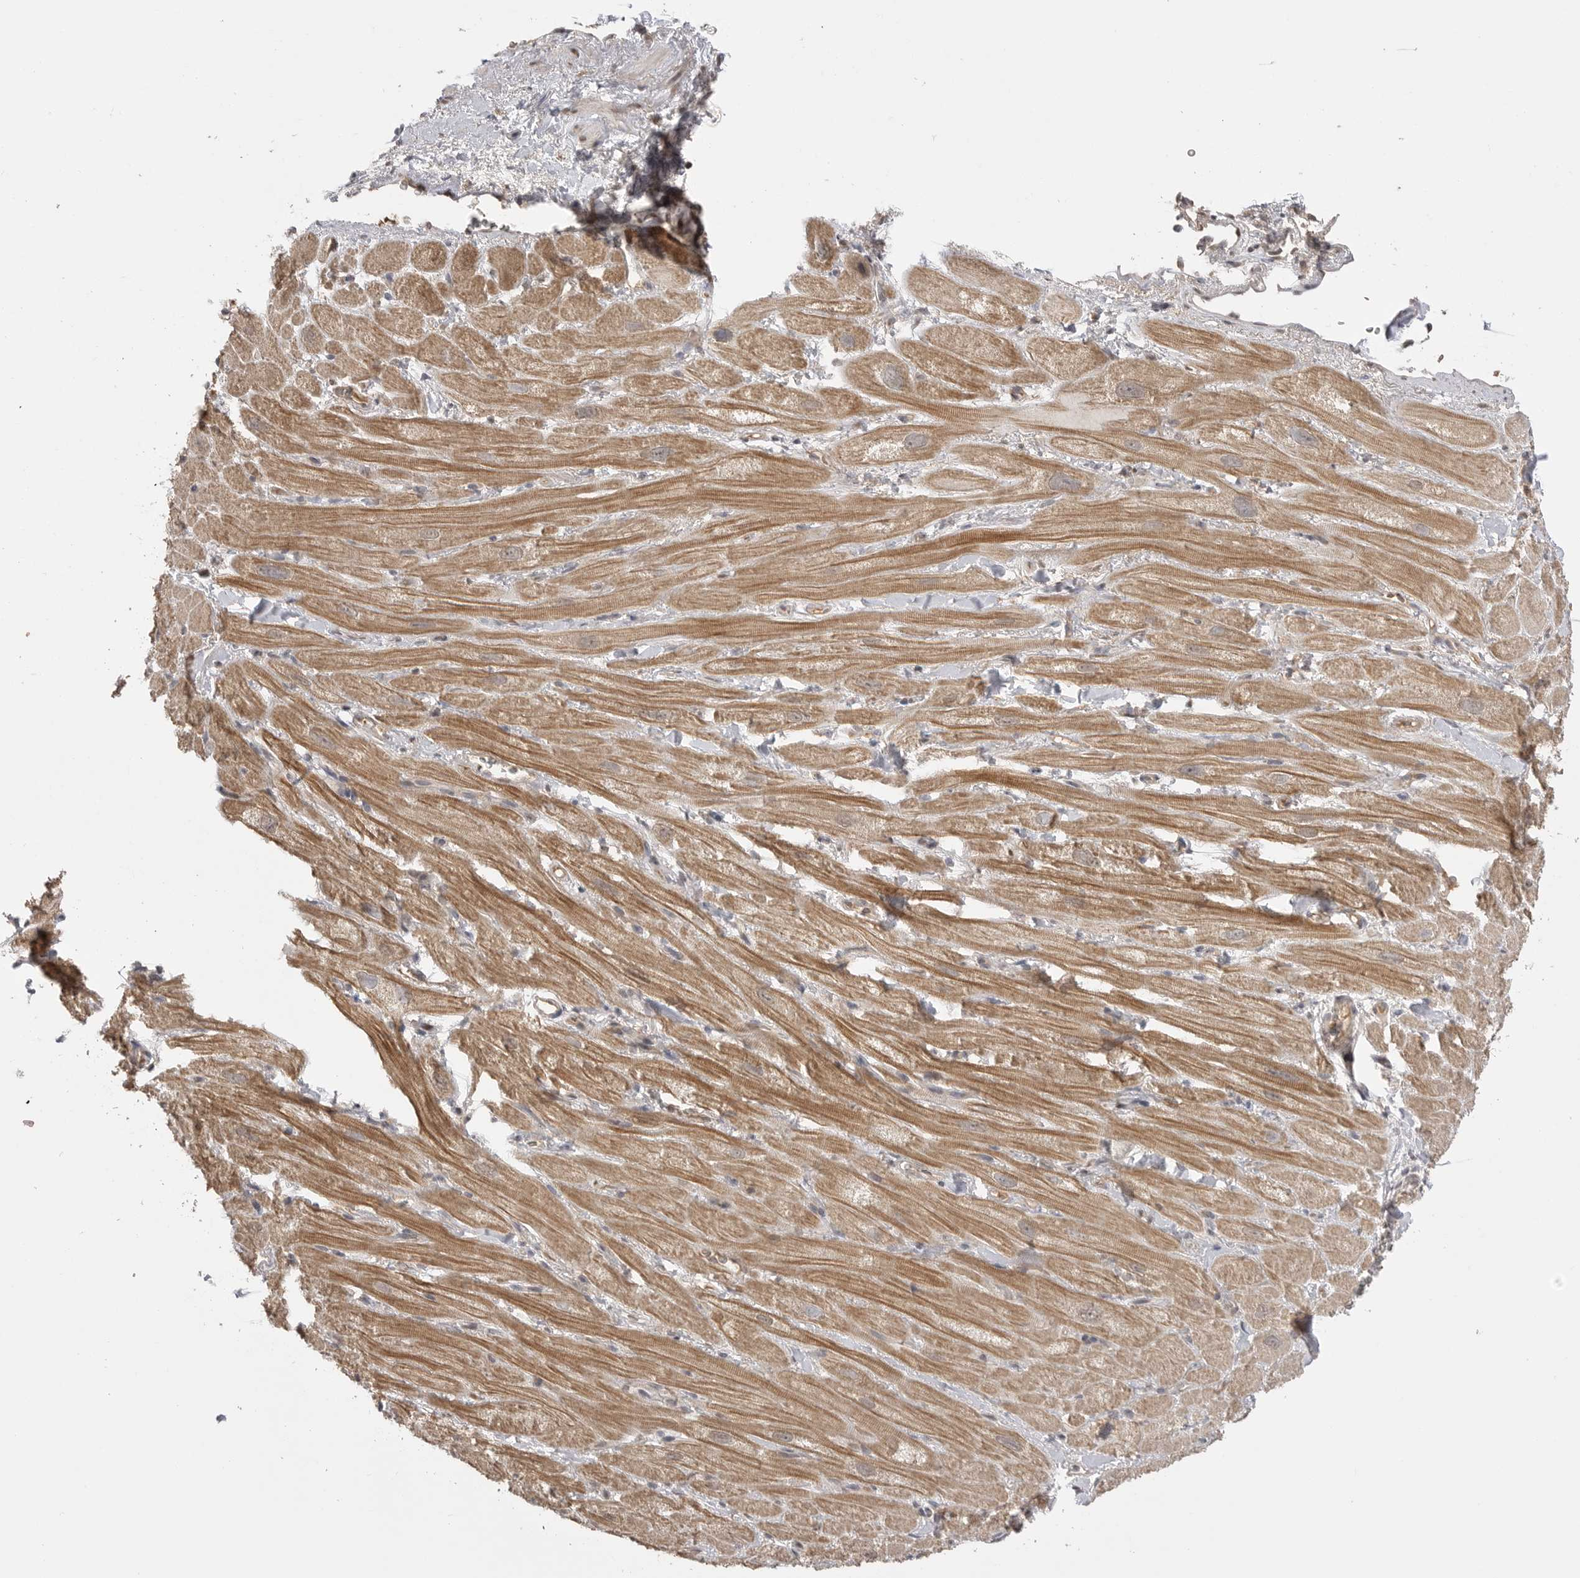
{"staining": {"intensity": "moderate", "quantity": ">75%", "location": "cytoplasmic/membranous"}, "tissue": "heart muscle", "cell_type": "Cardiomyocytes", "image_type": "normal", "snomed": [{"axis": "morphology", "description": "Normal tissue, NOS"}, {"axis": "topography", "description": "Heart"}], "caption": "This micrograph shows IHC staining of normal heart muscle, with medium moderate cytoplasmic/membranous expression in approximately >75% of cardiomyocytes.", "gene": "ASPSCR1", "patient": {"sex": "male", "age": 49}}